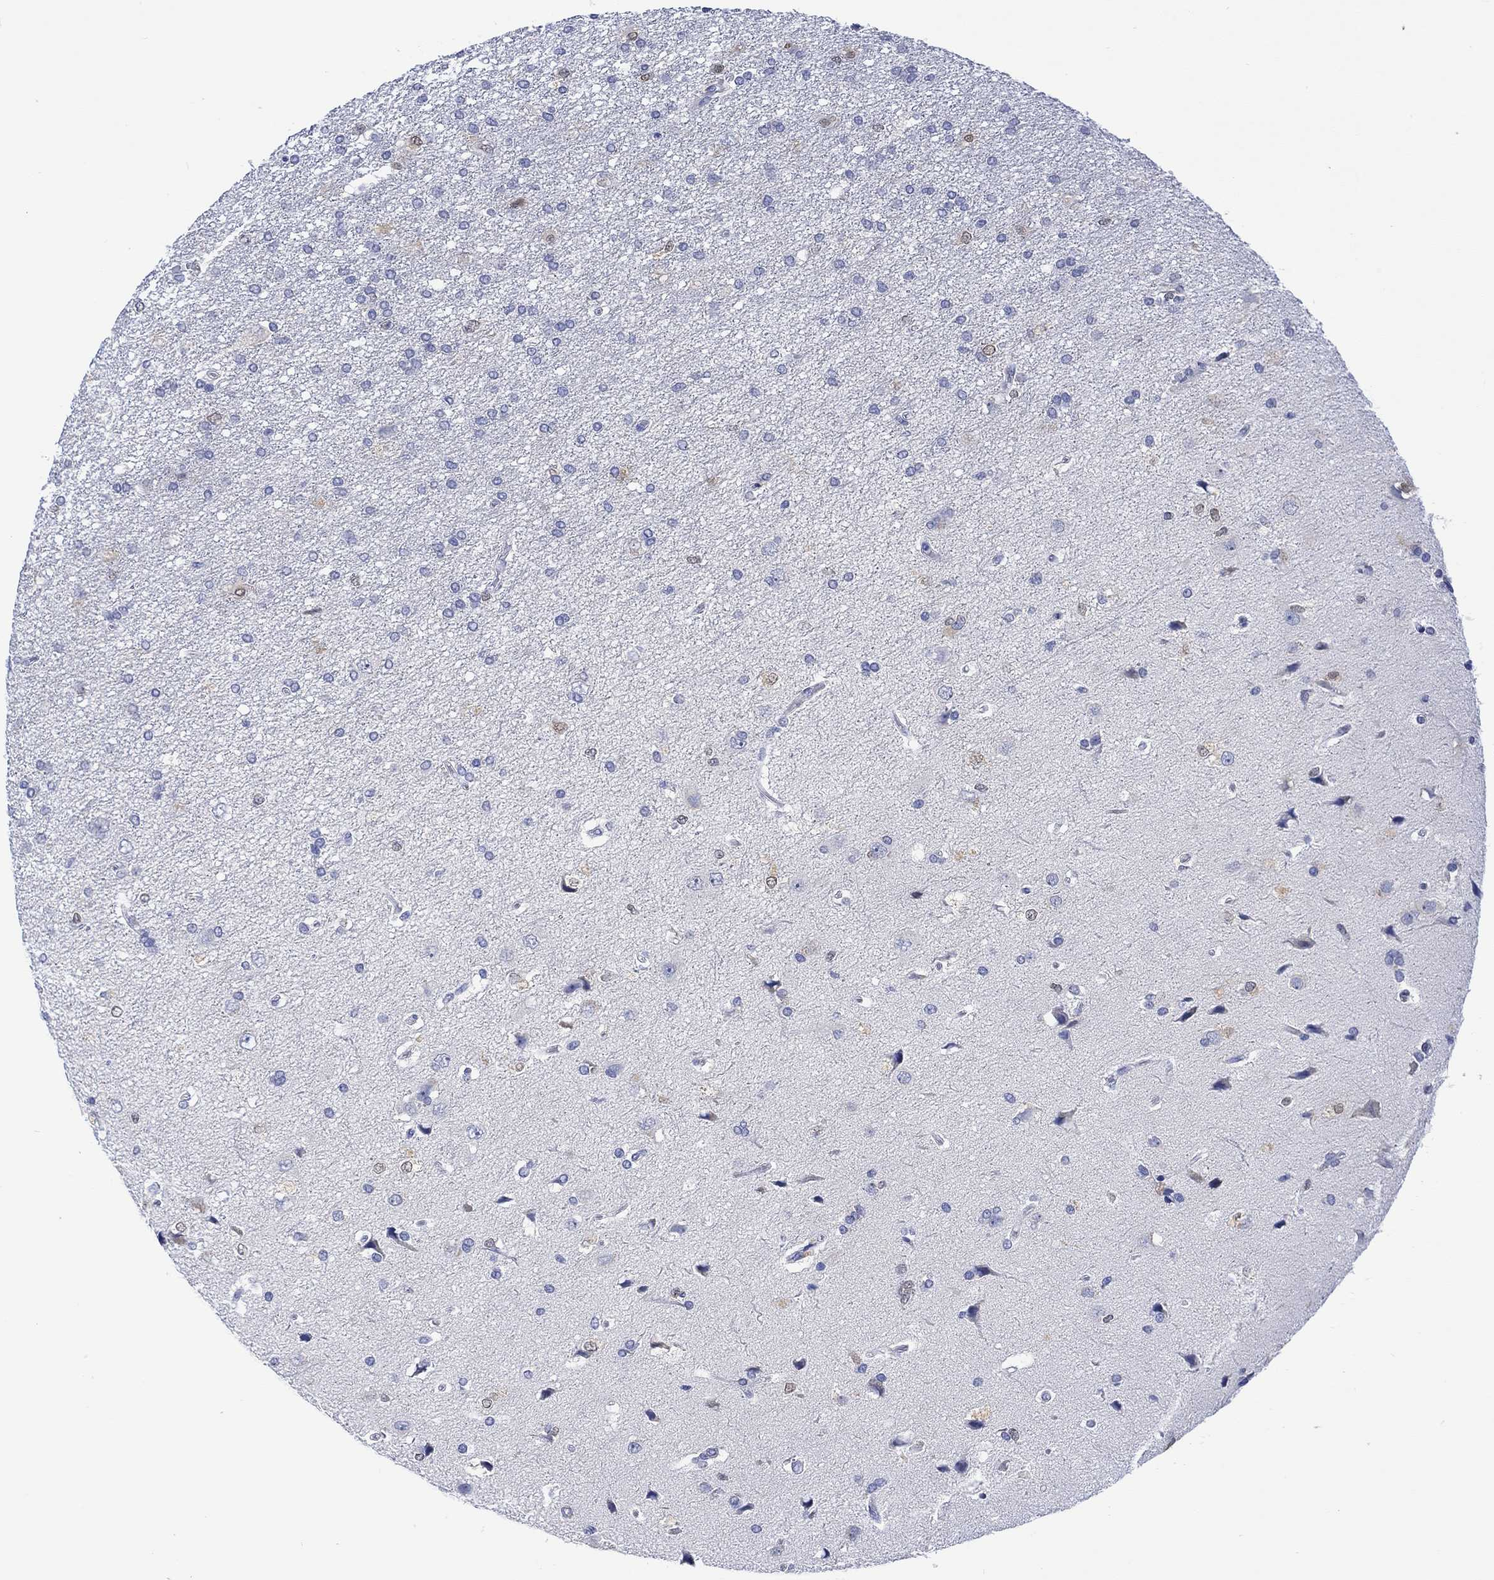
{"staining": {"intensity": "moderate", "quantity": "<25%", "location": "nuclear"}, "tissue": "glioma", "cell_type": "Tumor cells", "image_type": "cancer", "snomed": [{"axis": "morphology", "description": "Glioma, malignant, High grade"}, {"axis": "topography", "description": "Brain"}], "caption": "The histopathology image reveals staining of high-grade glioma (malignant), revealing moderate nuclear protein positivity (brown color) within tumor cells.", "gene": "MSI1", "patient": {"sex": "female", "age": 63}}